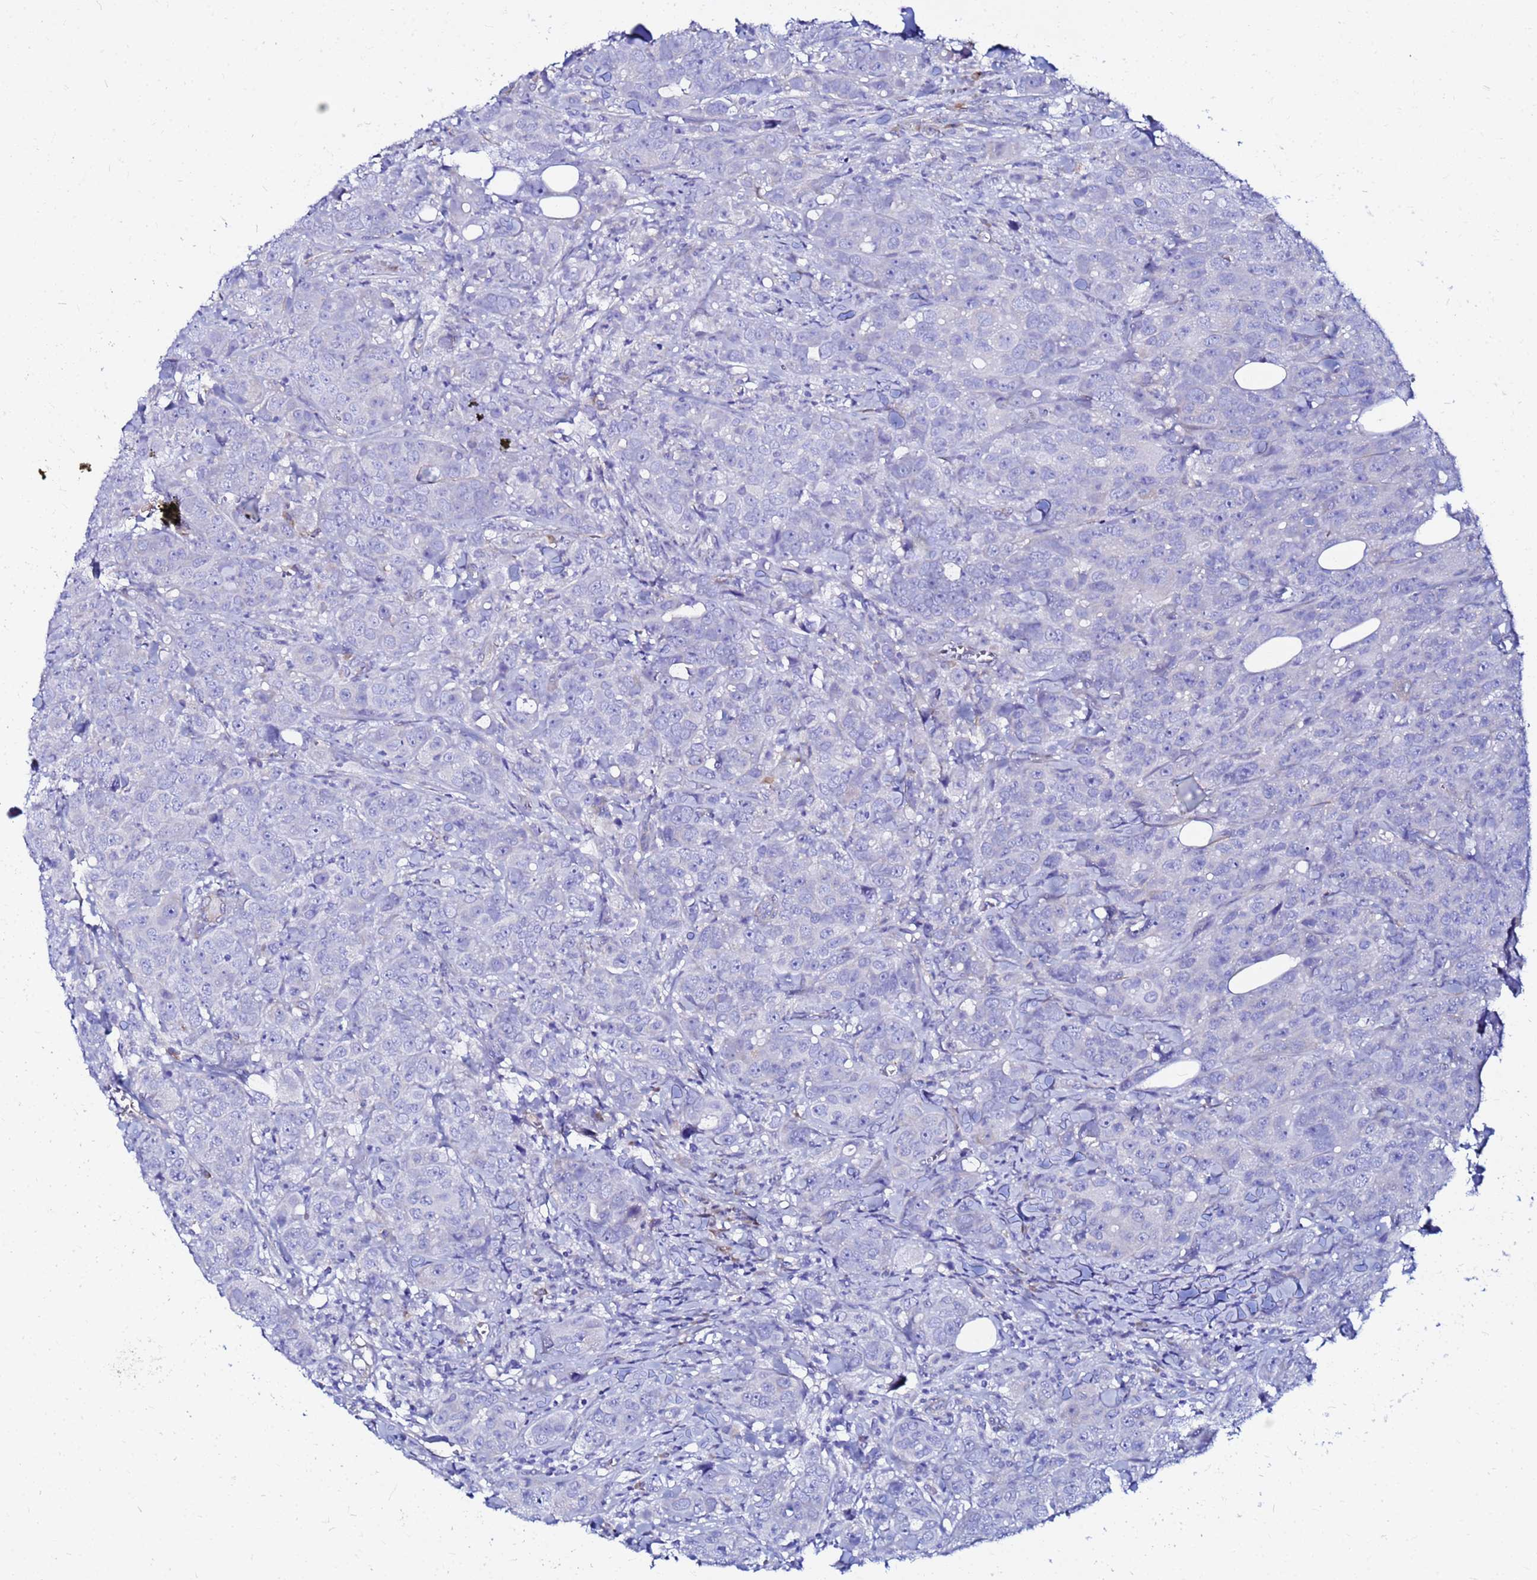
{"staining": {"intensity": "negative", "quantity": "none", "location": "none"}, "tissue": "breast cancer", "cell_type": "Tumor cells", "image_type": "cancer", "snomed": [{"axis": "morphology", "description": "Duct carcinoma"}, {"axis": "topography", "description": "Breast"}], "caption": "Immunohistochemistry (IHC) photomicrograph of human breast cancer (intraductal carcinoma) stained for a protein (brown), which demonstrates no positivity in tumor cells.", "gene": "JRKL", "patient": {"sex": "female", "age": 43}}